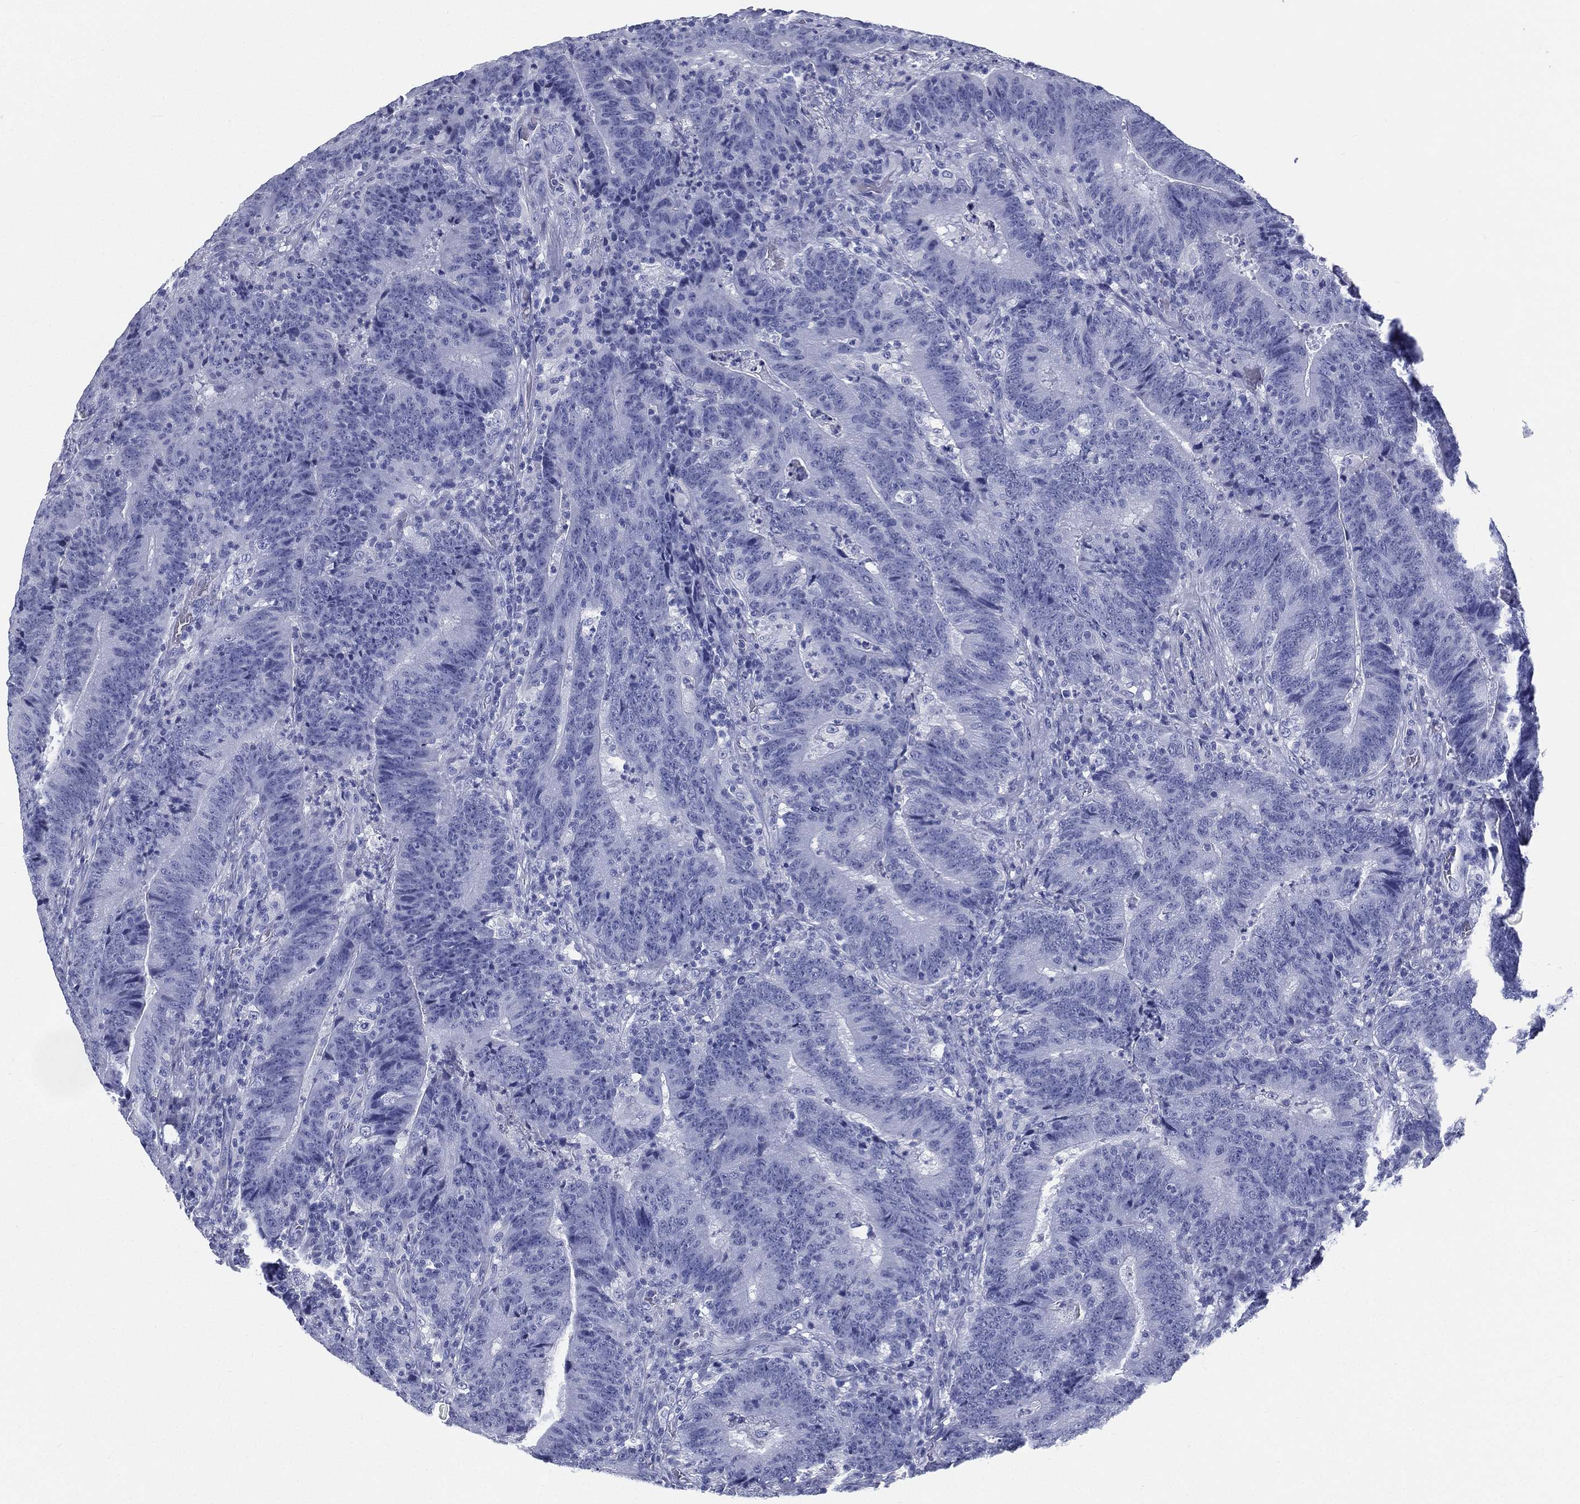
{"staining": {"intensity": "negative", "quantity": "none", "location": "none"}, "tissue": "colorectal cancer", "cell_type": "Tumor cells", "image_type": "cancer", "snomed": [{"axis": "morphology", "description": "Adenocarcinoma, NOS"}, {"axis": "topography", "description": "Colon"}], "caption": "A histopathology image of human colorectal cancer (adenocarcinoma) is negative for staining in tumor cells. (Stains: DAB (3,3'-diaminobenzidine) immunohistochemistry with hematoxylin counter stain, Microscopy: brightfield microscopy at high magnification).", "gene": "RSPH4A", "patient": {"sex": "female", "age": 75}}